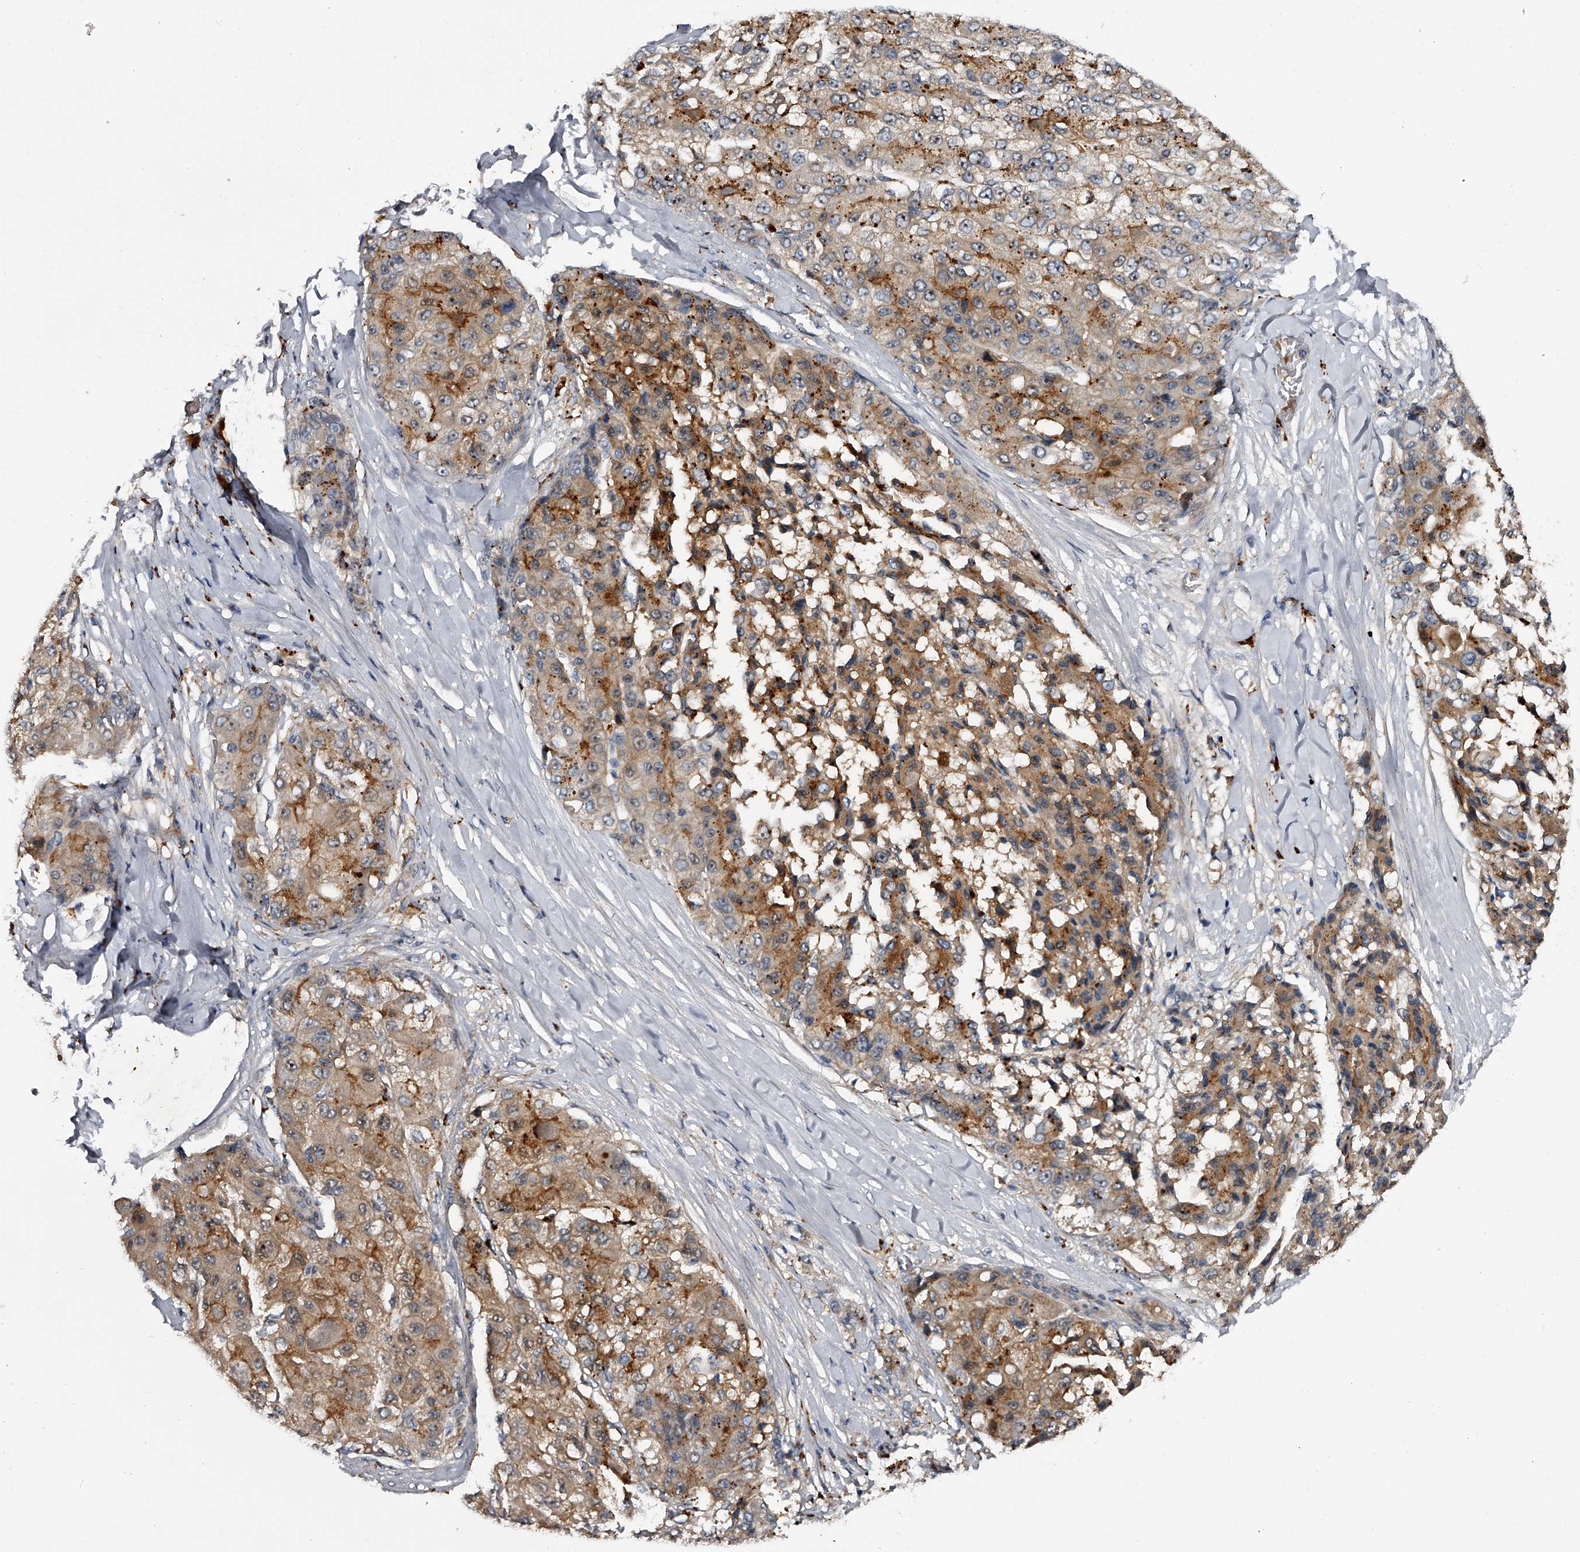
{"staining": {"intensity": "weak", "quantity": "25%-75%", "location": "cytoplasmic/membranous"}, "tissue": "liver cancer", "cell_type": "Tumor cells", "image_type": "cancer", "snomed": [{"axis": "morphology", "description": "Carcinoma, Hepatocellular, NOS"}, {"axis": "topography", "description": "Liver"}], "caption": "Tumor cells exhibit low levels of weak cytoplasmic/membranous staining in approximately 25%-75% of cells in human liver hepatocellular carcinoma. (Stains: DAB (3,3'-diaminobenzidine) in brown, nuclei in blue, Microscopy: brightfield microscopy at high magnification).", "gene": "MDN1", "patient": {"sex": "male", "age": 80}}